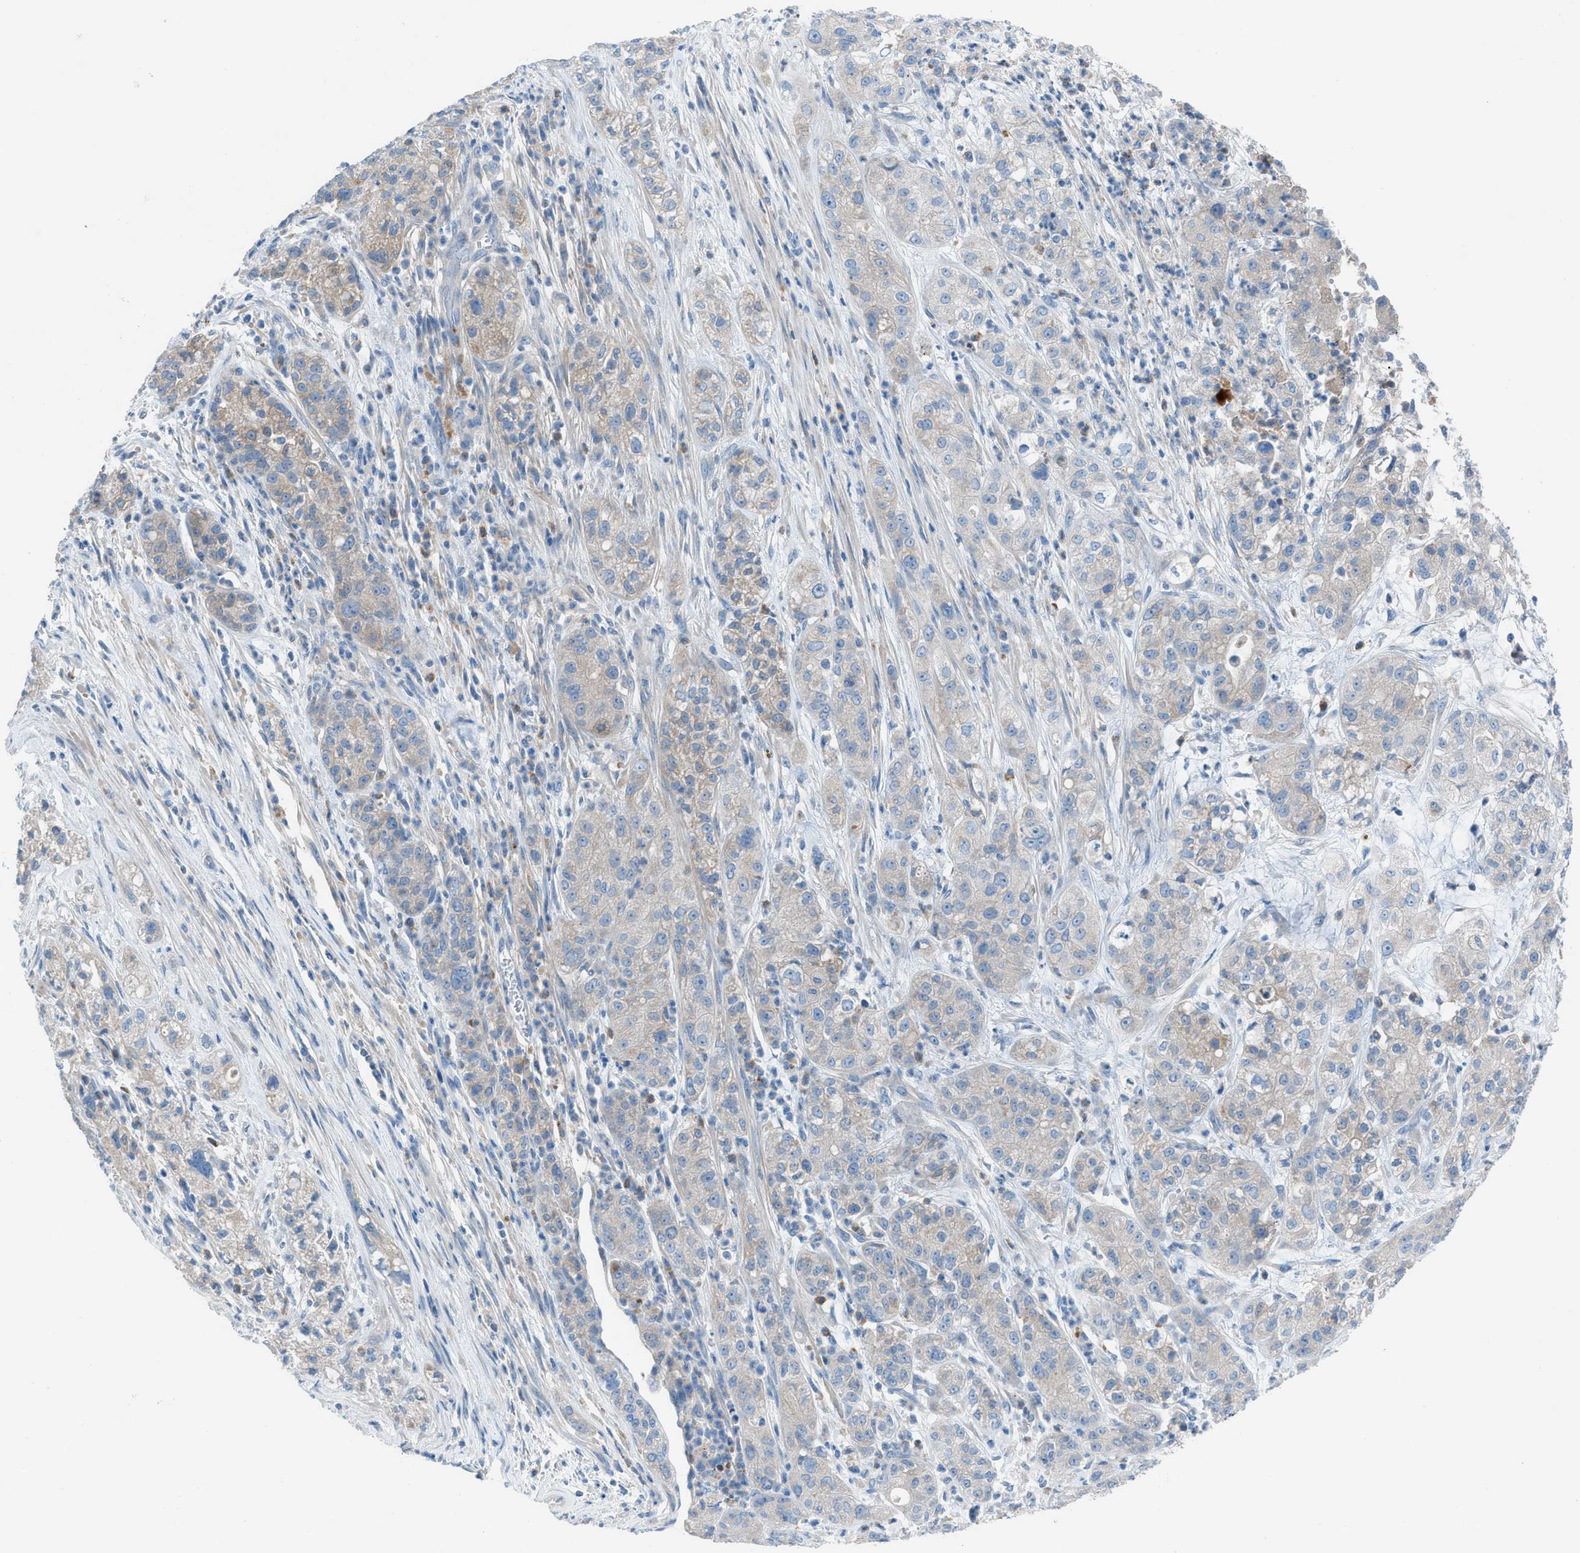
{"staining": {"intensity": "weak", "quantity": "25%-75%", "location": "cytoplasmic/membranous"}, "tissue": "pancreatic cancer", "cell_type": "Tumor cells", "image_type": "cancer", "snomed": [{"axis": "morphology", "description": "Adenocarcinoma, NOS"}, {"axis": "topography", "description": "Pancreas"}], "caption": "Protein expression analysis of human adenocarcinoma (pancreatic) reveals weak cytoplasmic/membranous staining in about 25%-75% of tumor cells.", "gene": "C5AR2", "patient": {"sex": "female", "age": 78}}